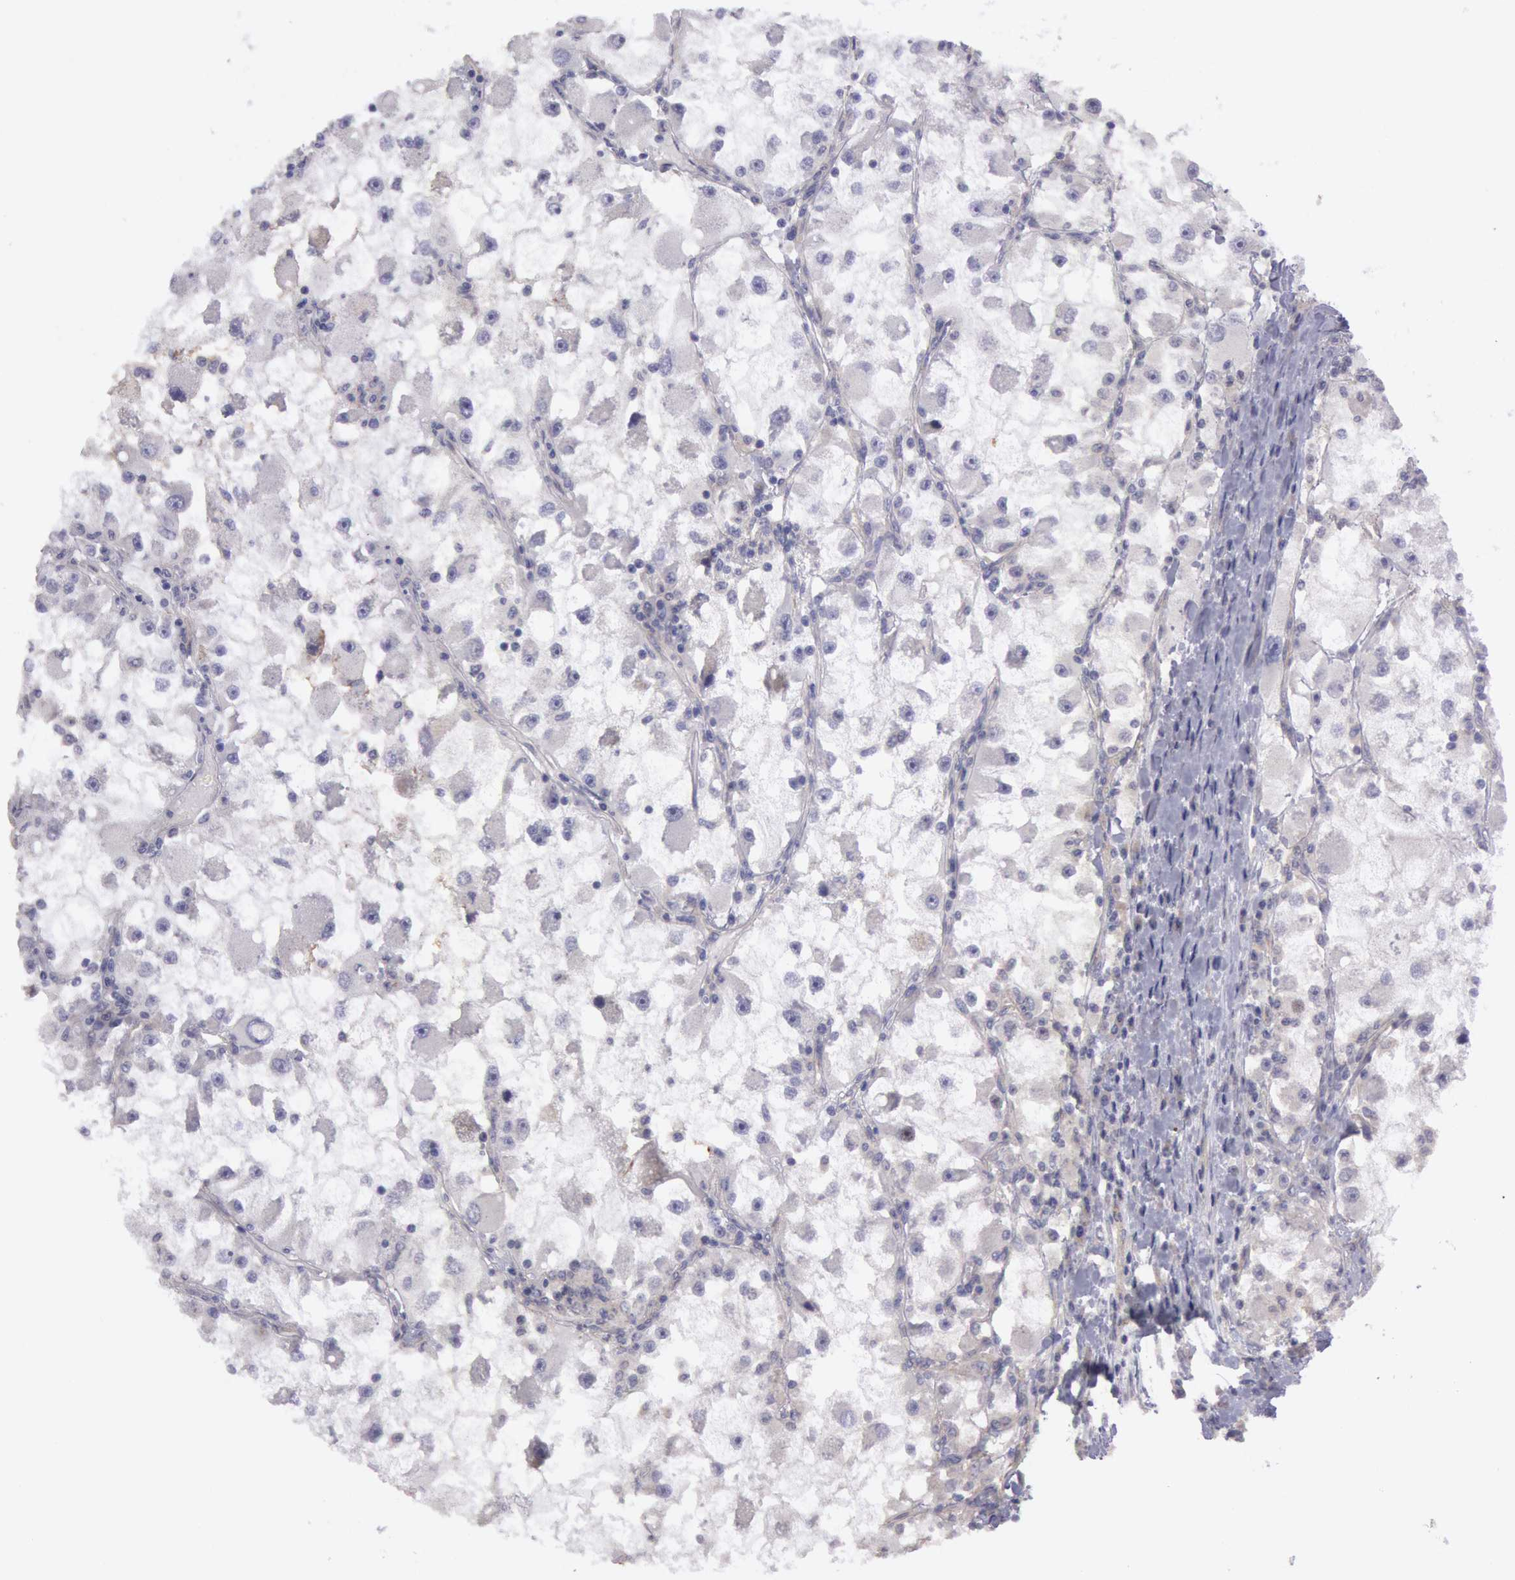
{"staining": {"intensity": "negative", "quantity": "none", "location": "none"}, "tissue": "renal cancer", "cell_type": "Tumor cells", "image_type": "cancer", "snomed": [{"axis": "morphology", "description": "Adenocarcinoma, NOS"}, {"axis": "topography", "description": "Kidney"}], "caption": "A histopathology image of human adenocarcinoma (renal) is negative for staining in tumor cells.", "gene": "AMOTL1", "patient": {"sex": "female", "age": 73}}